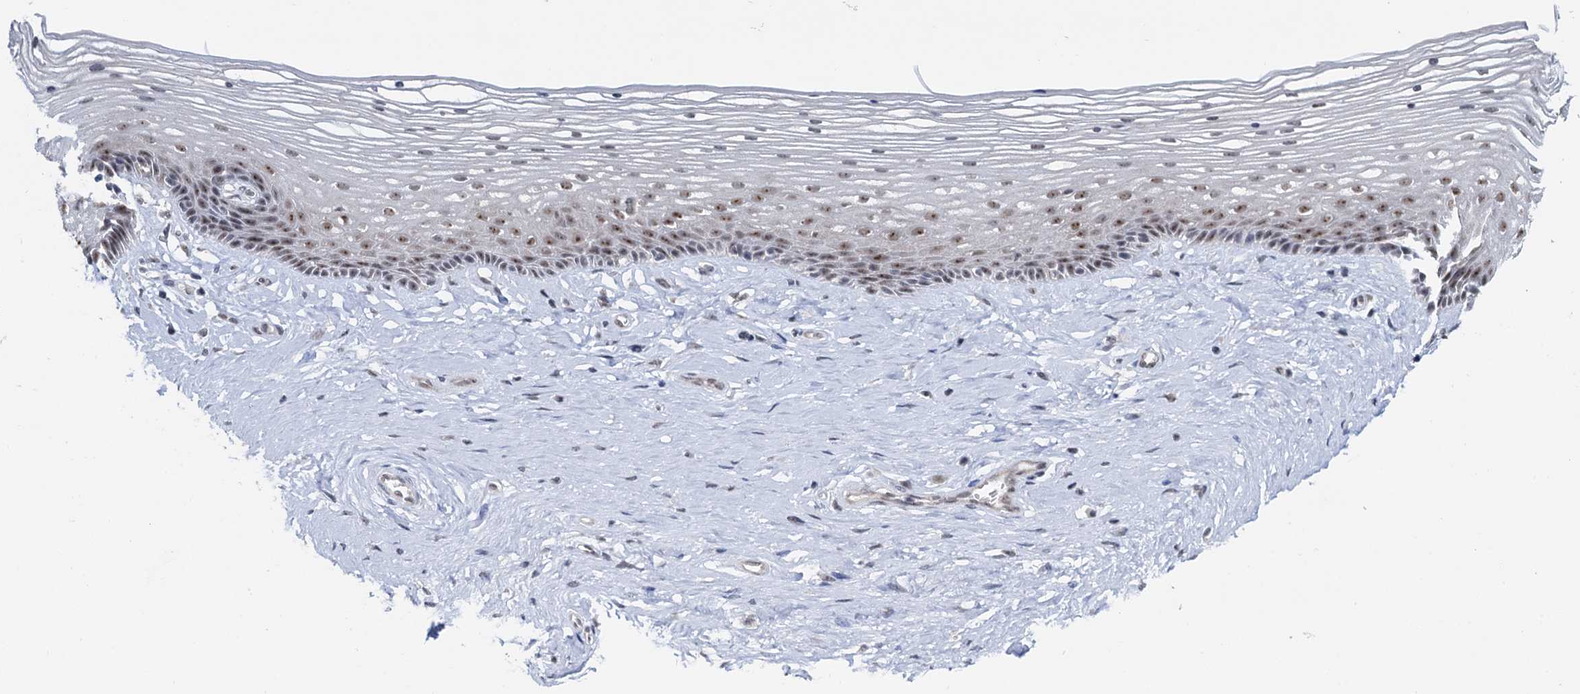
{"staining": {"intensity": "moderate", "quantity": ">75%", "location": "nuclear"}, "tissue": "vagina", "cell_type": "Squamous epithelial cells", "image_type": "normal", "snomed": [{"axis": "morphology", "description": "Normal tissue, NOS"}, {"axis": "topography", "description": "Vagina"}], "caption": "A high-resolution image shows immunohistochemistry staining of benign vagina, which displays moderate nuclear staining in about >75% of squamous epithelial cells.", "gene": "NAT10", "patient": {"sex": "female", "age": 46}}